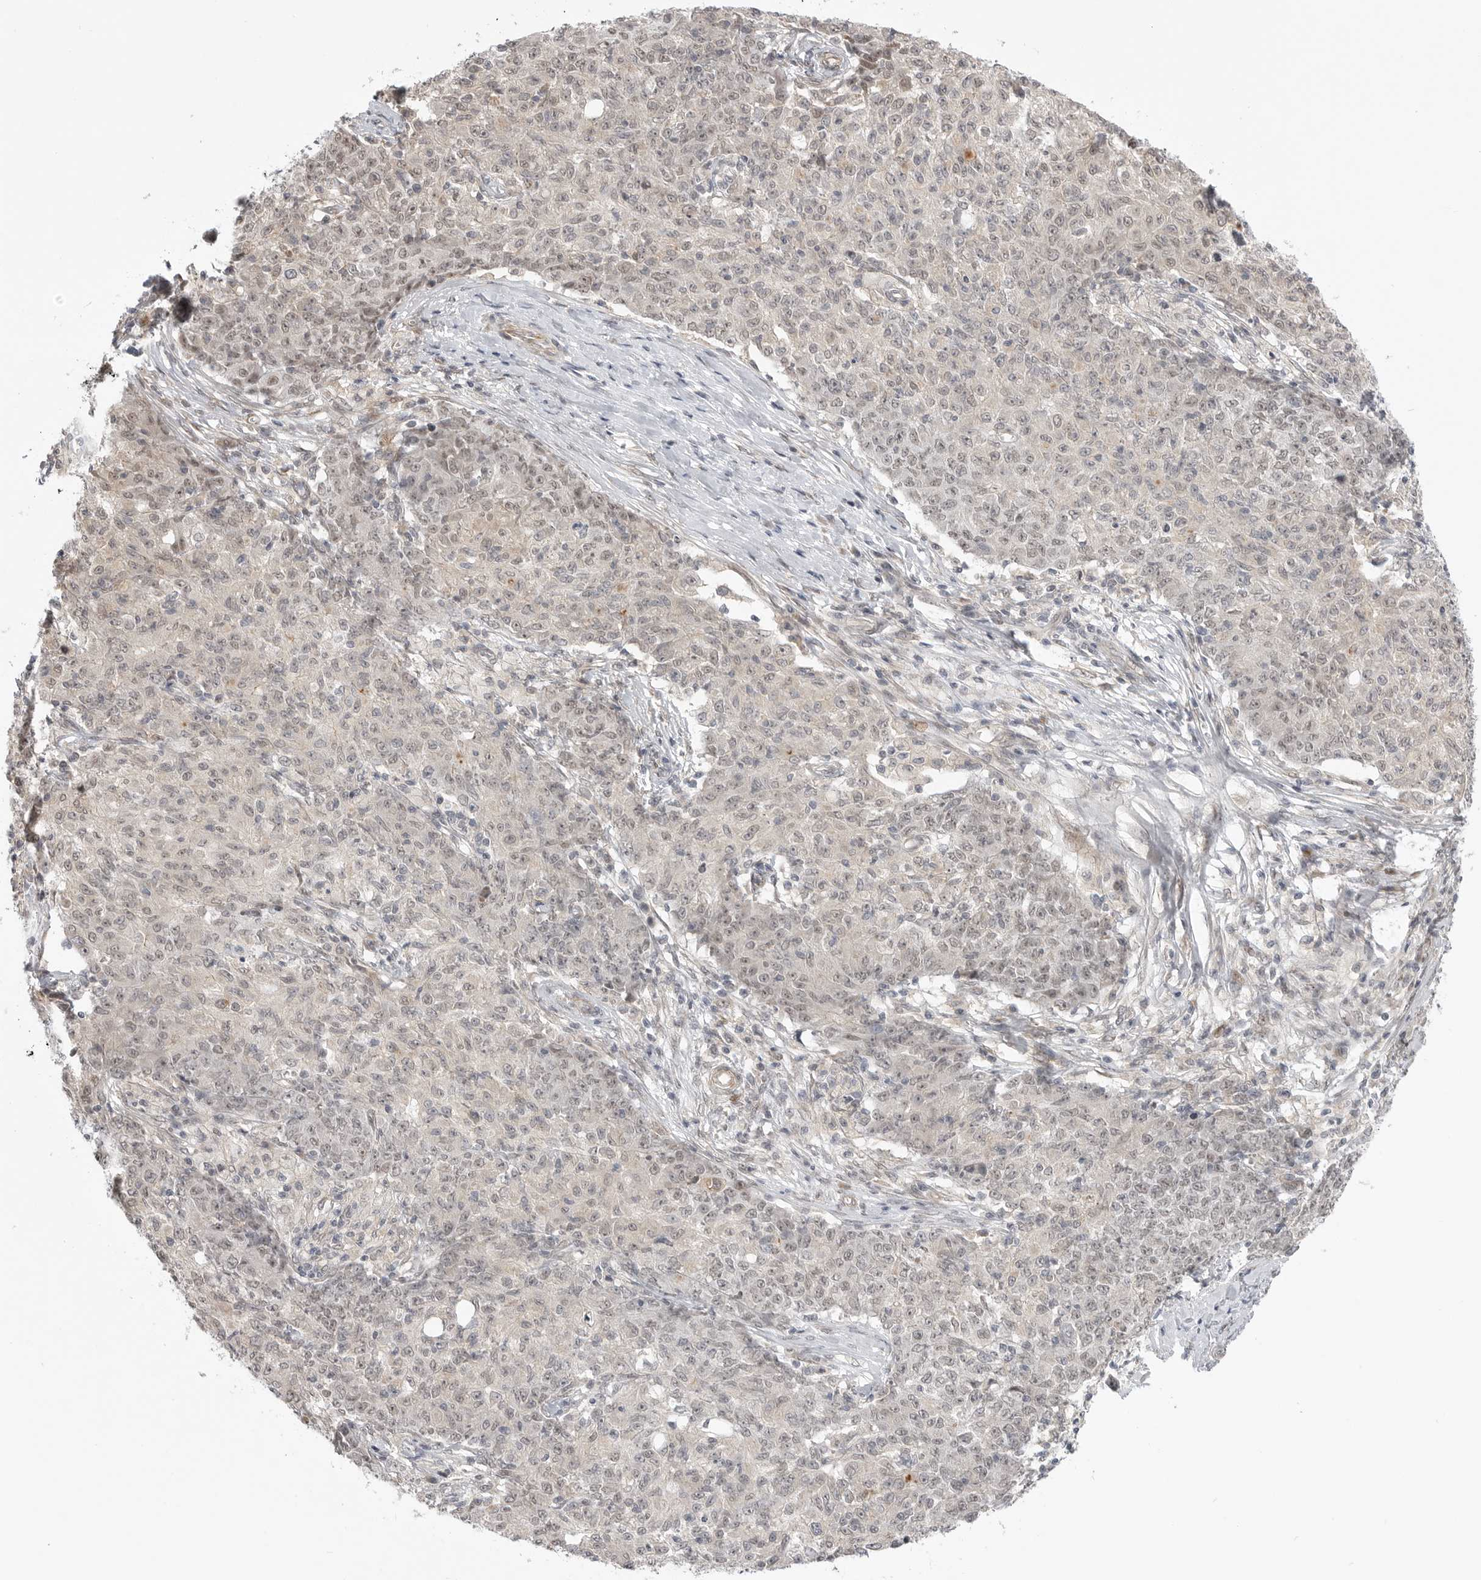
{"staining": {"intensity": "weak", "quantity": ">75%", "location": "nuclear"}, "tissue": "ovarian cancer", "cell_type": "Tumor cells", "image_type": "cancer", "snomed": [{"axis": "morphology", "description": "Carcinoma, endometroid"}, {"axis": "topography", "description": "Ovary"}], "caption": "Ovarian endometroid carcinoma stained for a protein exhibits weak nuclear positivity in tumor cells. (Brightfield microscopy of DAB IHC at high magnification).", "gene": "GGT6", "patient": {"sex": "female", "age": 42}}